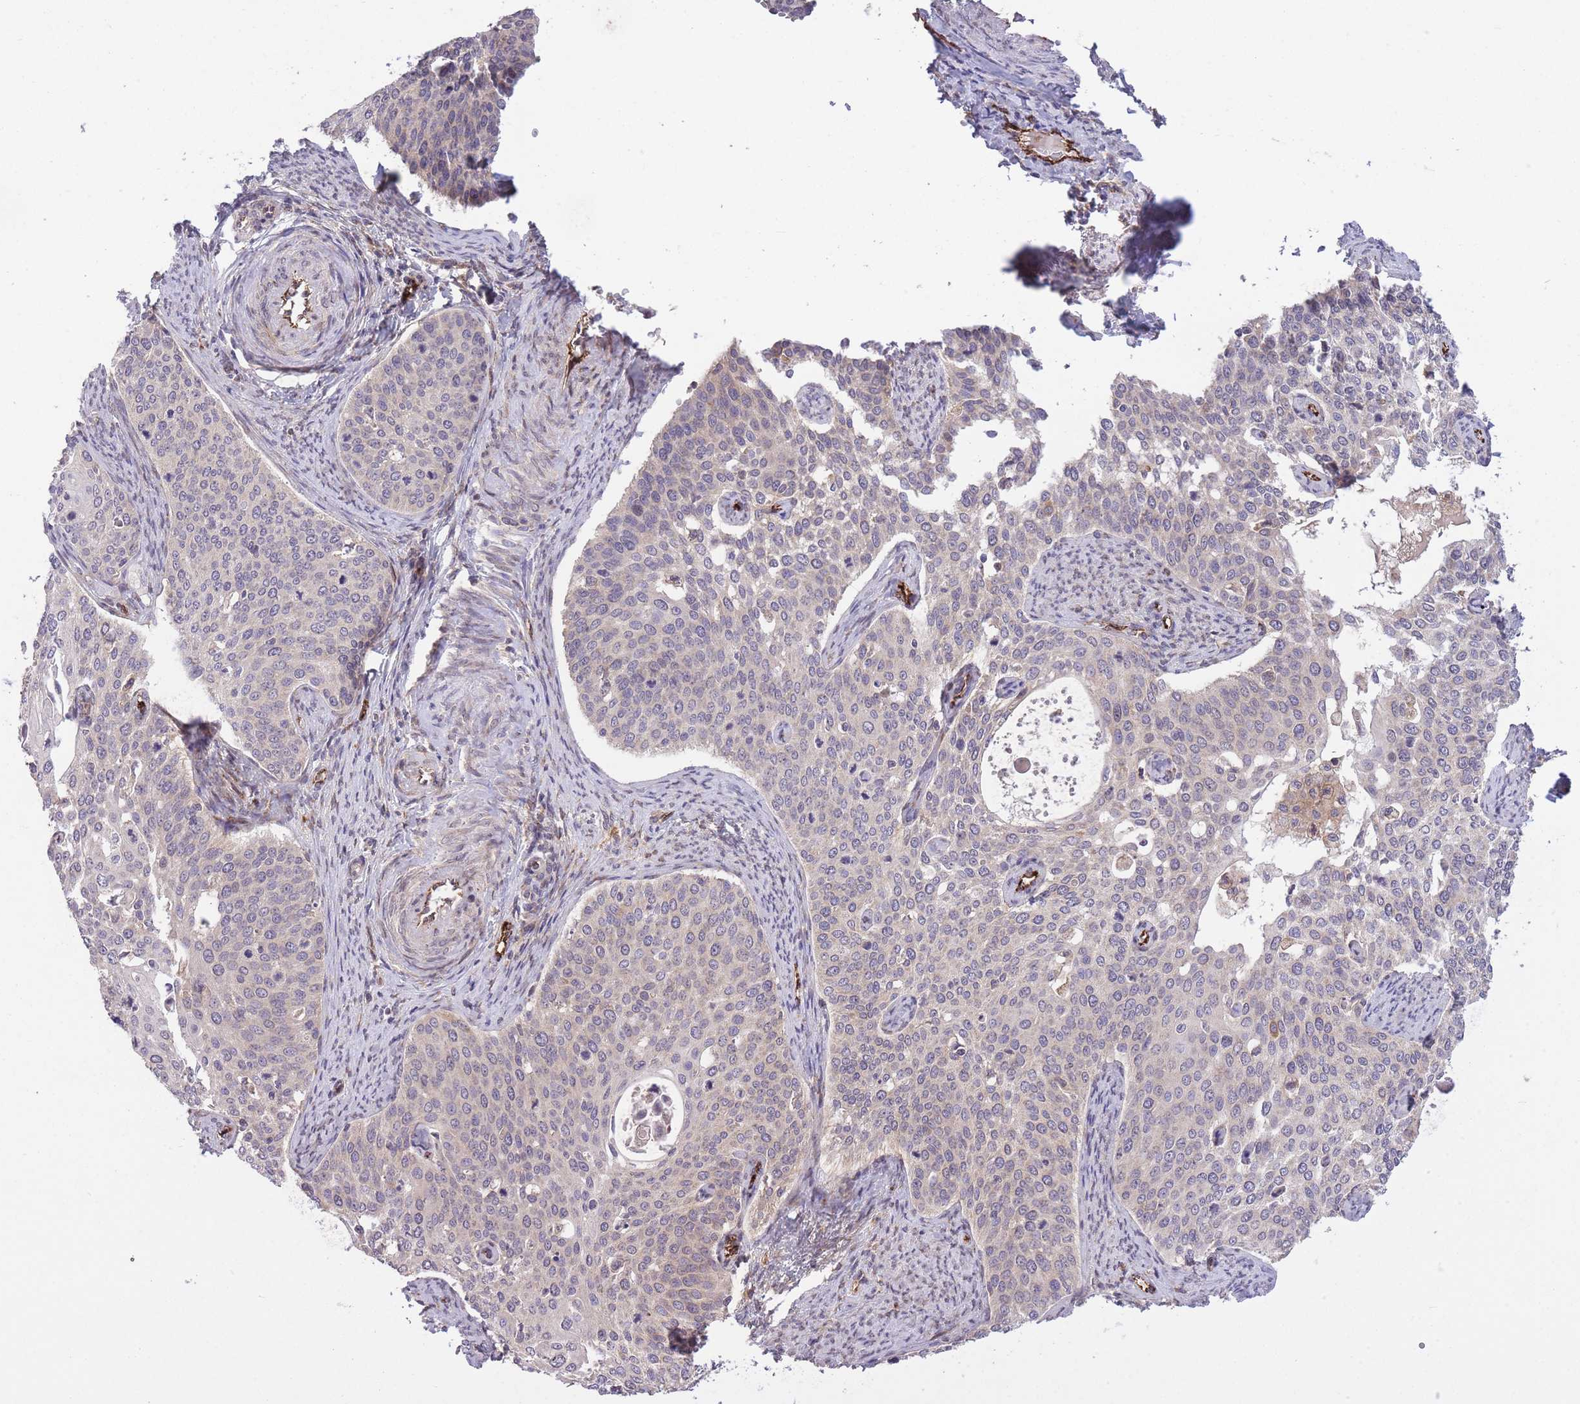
{"staining": {"intensity": "negative", "quantity": "none", "location": "none"}, "tissue": "cervical cancer", "cell_type": "Tumor cells", "image_type": "cancer", "snomed": [{"axis": "morphology", "description": "Squamous cell carcinoma, NOS"}, {"axis": "topography", "description": "Cervix"}], "caption": "Immunohistochemistry (IHC) of cervical cancer exhibits no positivity in tumor cells.", "gene": "CISH", "patient": {"sex": "female", "age": 44}}